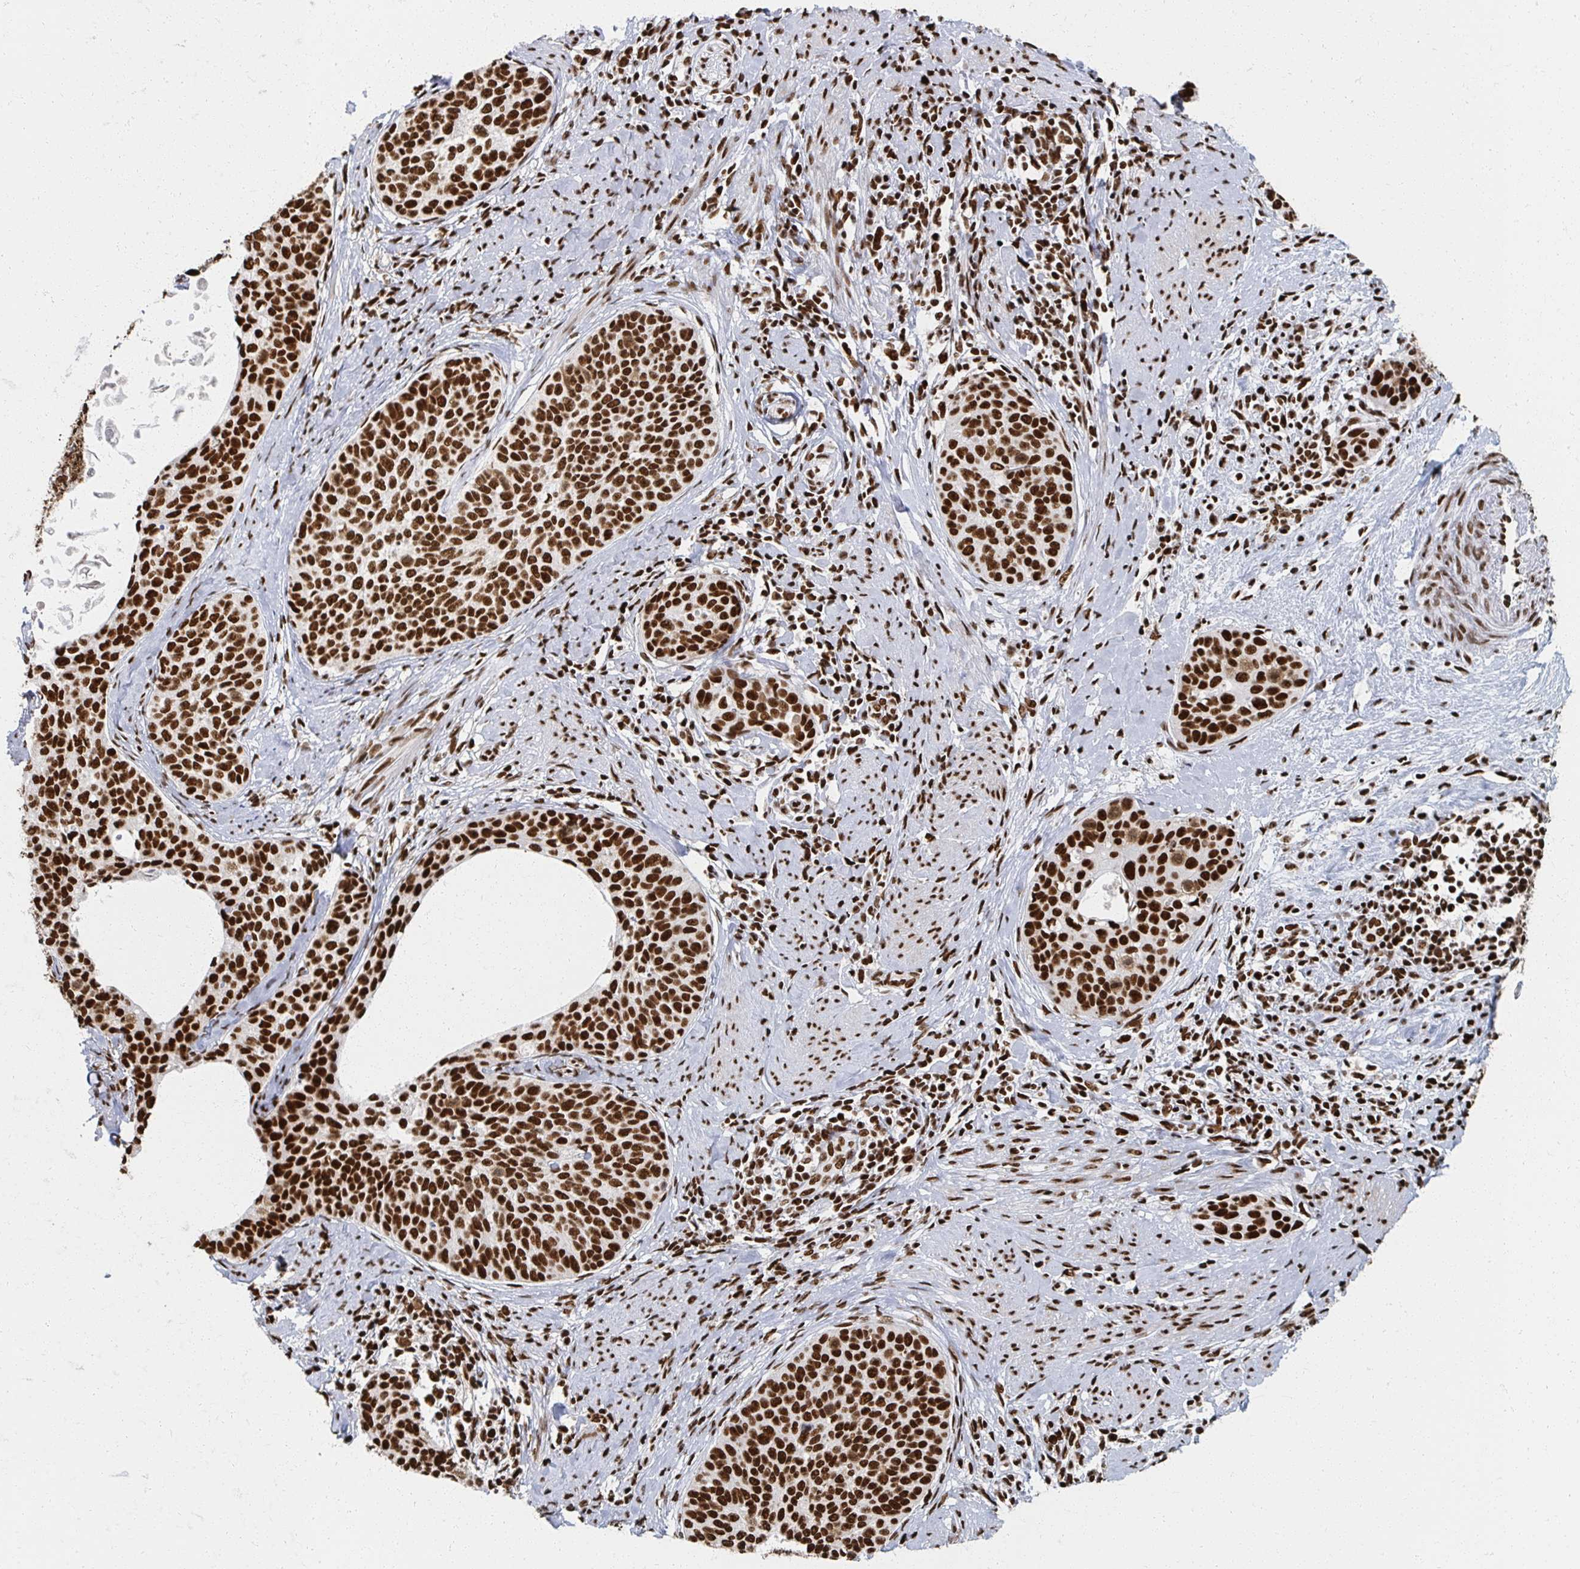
{"staining": {"intensity": "strong", "quantity": ">75%", "location": "nuclear"}, "tissue": "cervical cancer", "cell_type": "Tumor cells", "image_type": "cancer", "snomed": [{"axis": "morphology", "description": "Squamous cell carcinoma, NOS"}, {"axis": "topography", "description": "Cervix"}], "caption": "Protein expression analysis of cervical cancer (squamous cell carcinoma) displays strong nuclear staining in approximately >75% of tumor cells.", "gene": "RBBP7", "patient": {"sex": "female", "age": 69}}